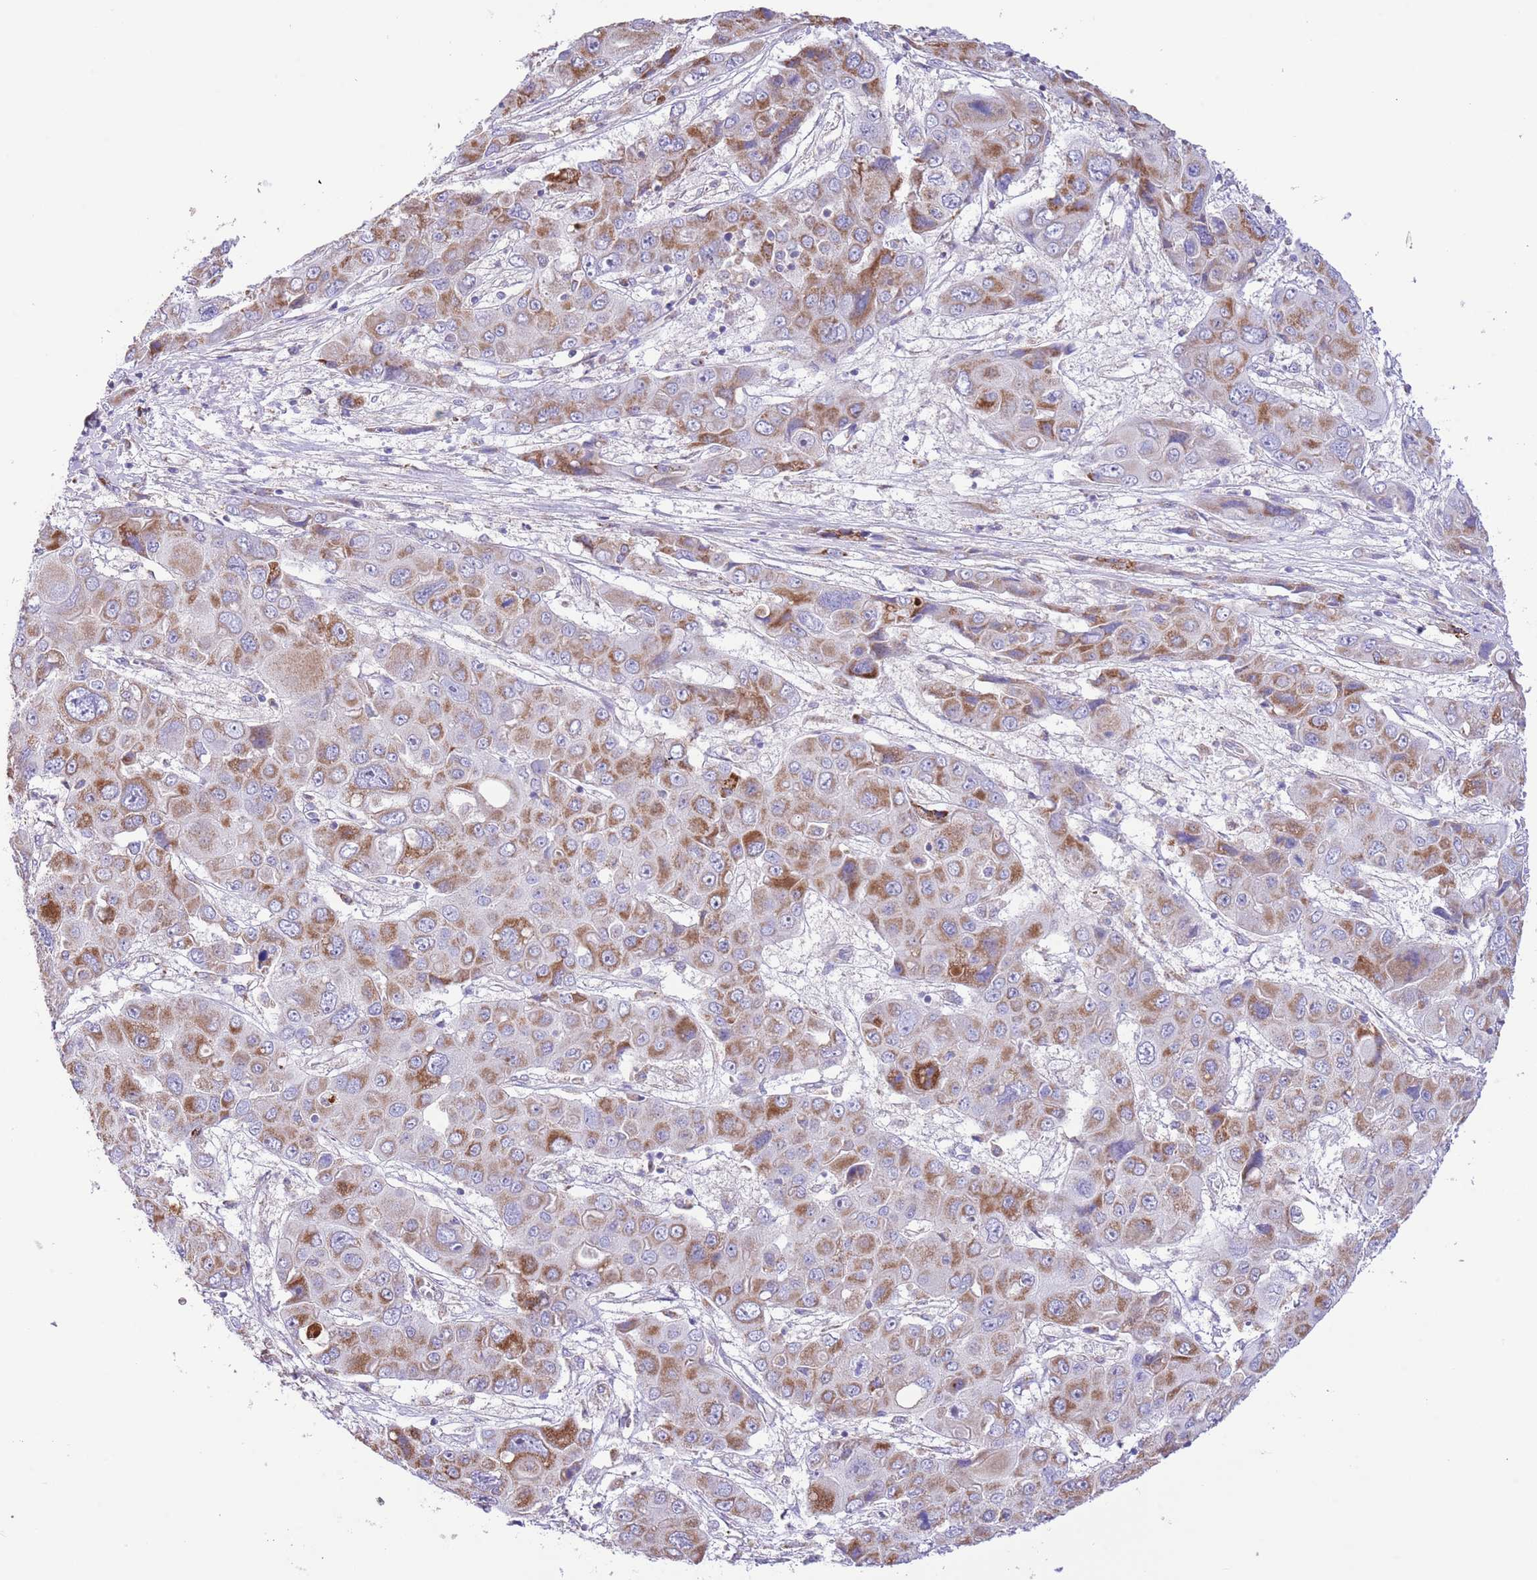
{"staining": {"intensity": "moderate", "quantity": "25%-75%", "location": "cytoplasmic/membranous"}, "tissue": "liver cancer", "cell_type": "Tumor cells", "image_type": "cancer", "snomed": [{"axis": "morphology", "description": "Cholangiocarcinoma"}, {"axis": "topography", "description": "Liver"}], "caption": "Protein analysis of liver cholangiocarcinoma tissue shows moderate cytoplasmic/membranous positivity in about 25%-75% of tumor cells.", "gene": "SS18L2", "patient": {"sex": "male", "age": 67}}